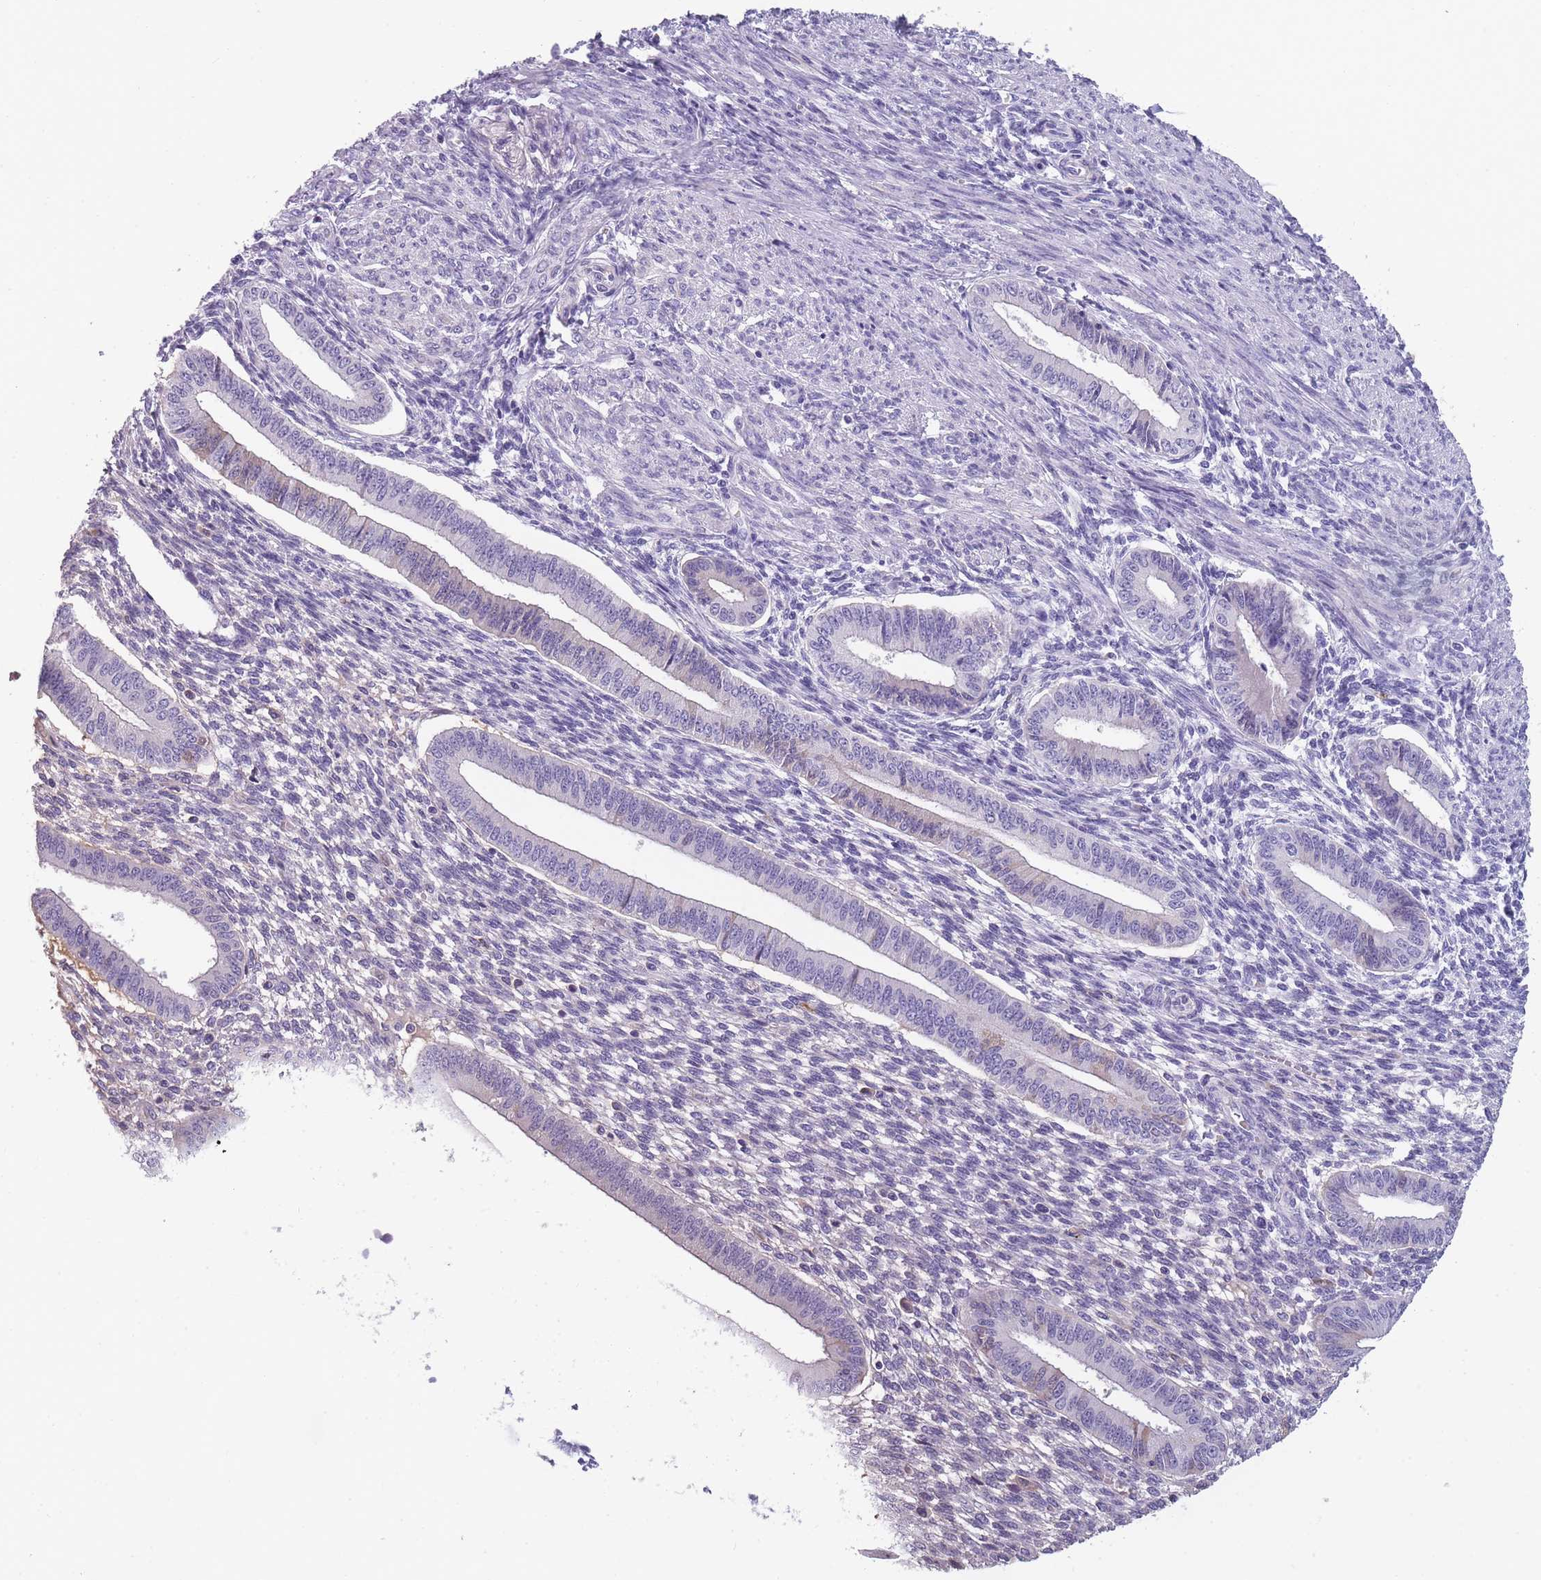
{"staining": {"intensity": "negative", "quantity": "none", "location": "none"}, "tissue": "endometrium", "cell_type": "Cells in endometrial stroma", "image_type": "normal", "snomed": [{"axis": "morphology", "description": "Normal tissue, NOS"}, {"axis": "topography", "description": "Endometrium"}], "caption": "The micrograph displays no significant positivity in cells in endometrial stroma of endometrium.", "gene": "CR1L", "patient": {"sex": "female", "age": 36}}